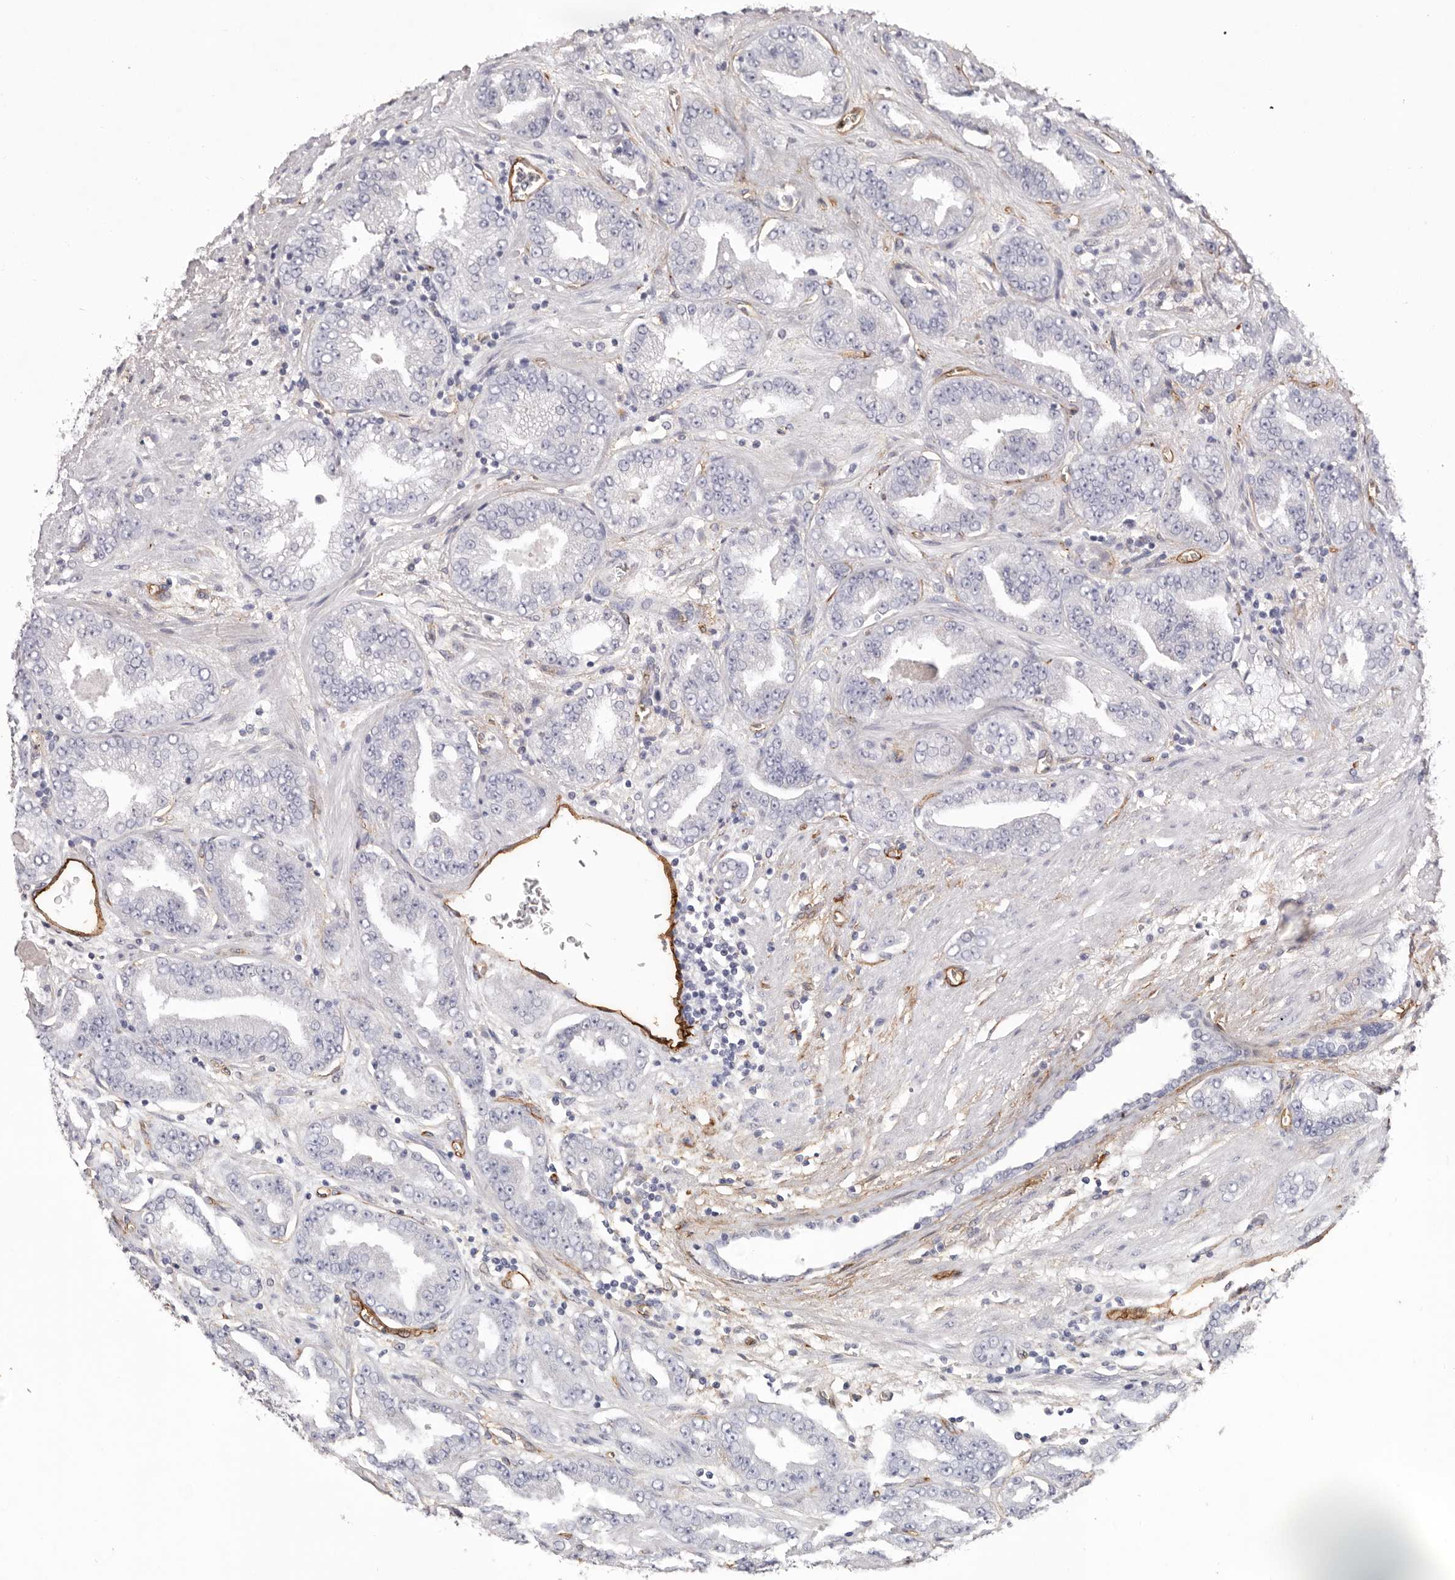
{"staining": {"intensity": "negative", "quantity": "none", "location": "none"}, "tissue": "prostate cancer", "cell_type": "Tumor cells", "image_type": "cancer", "snomed": [{"axis": "morphology", "description": "Adenocarcinoma, High grade"}, {"axis": "topography", "description": "Prostate"}], "caption": "Immunohistochemistry (IHC) photomicrograph of human prostate high-grade adenocarcinoma stained for a protein (brown), which reveals no staining in tumor cells.", "gene": "LRRC66", "patient": {"sex": "male", "age": 71}}